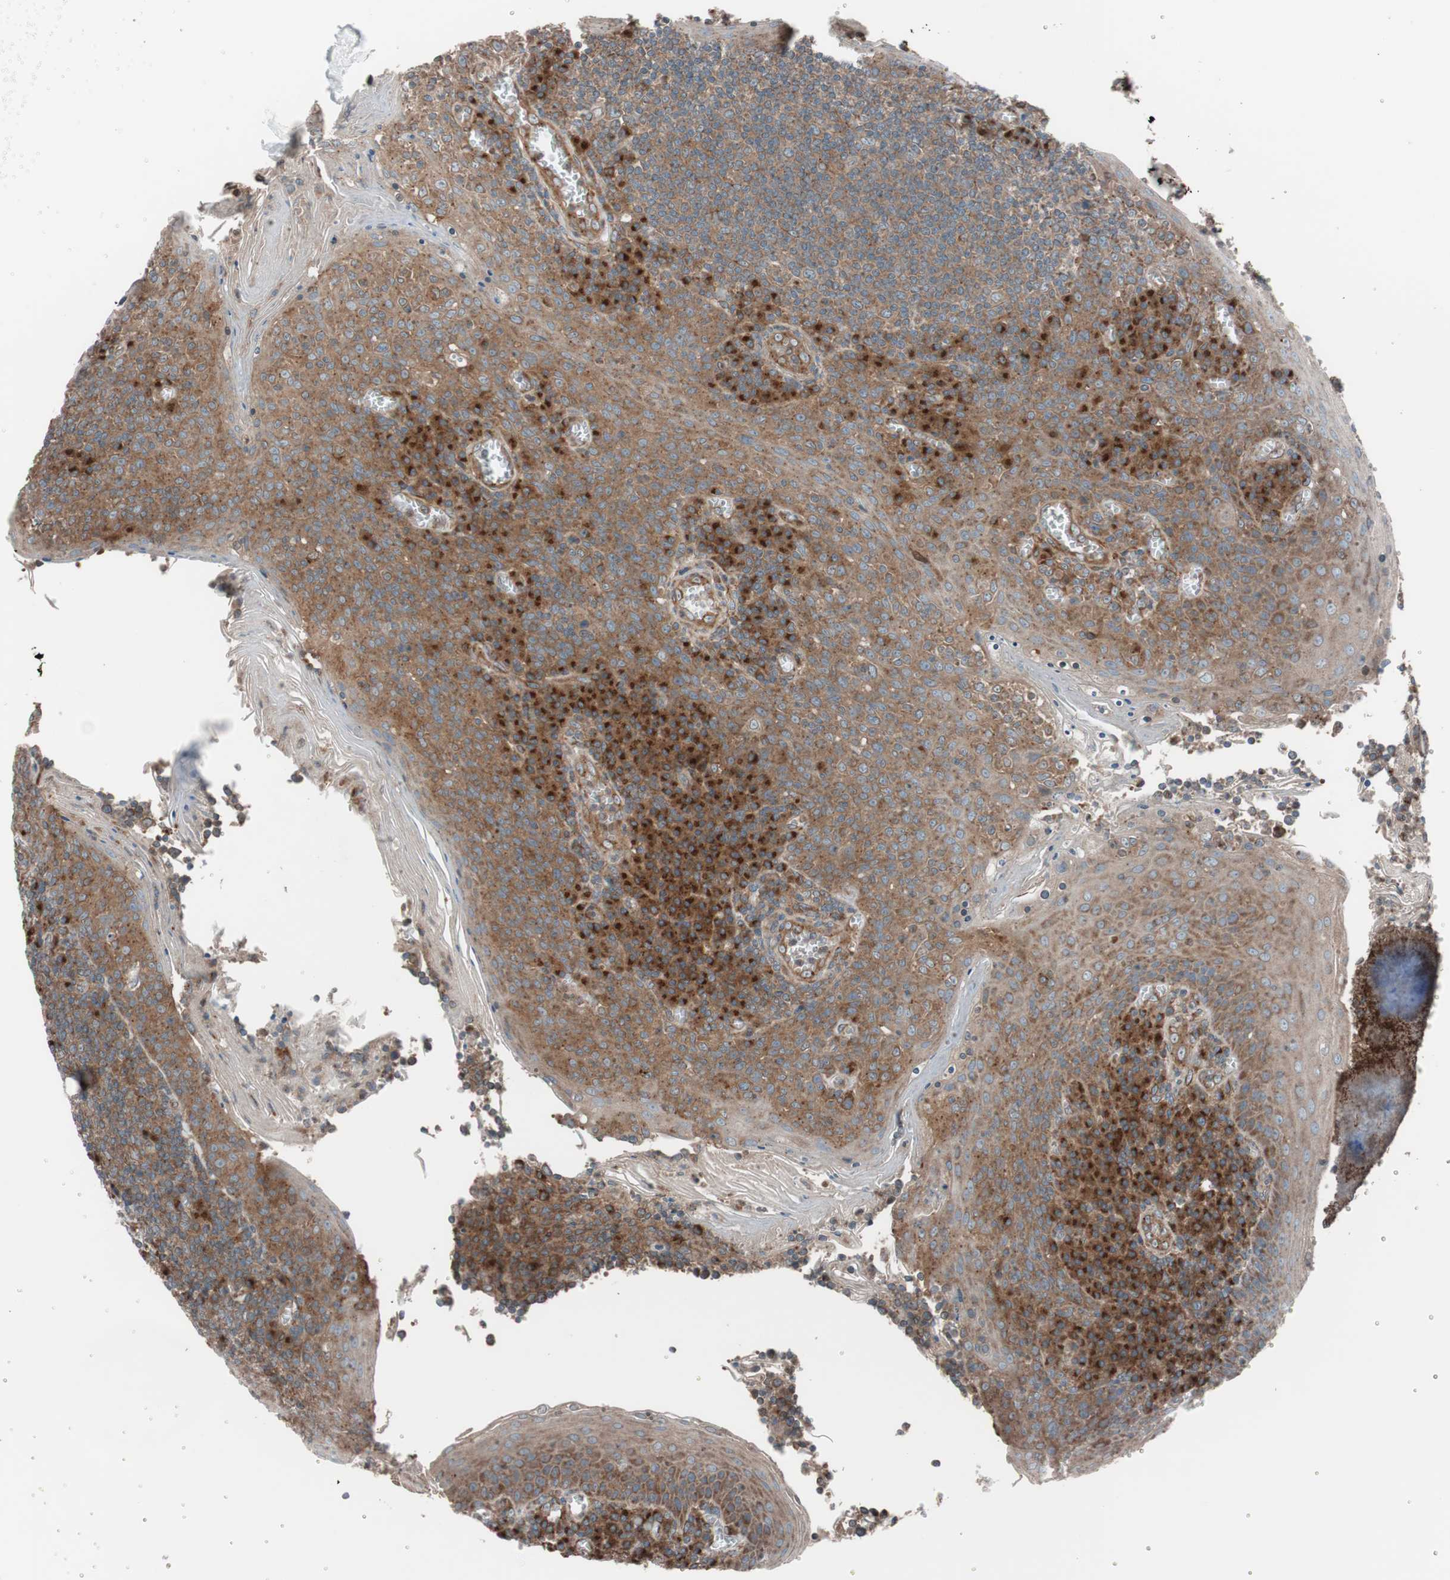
{"staining": {"intensity": "moderate", "quantity": "25%-75%", "location": "cytoplasmic/membranous"}, "tissue": "tonsil", "cell_type": "Germinal center cells", "image_type": "normal", "snomed": [{"axis": "morphology", "description": "Normal tissue, NOS"}, {"axis": "topography", "description": "Tonsil"}], "caption": "High-magnification brightfield microscopy of benign tonsil stained with DAB (3,3'-diaminobenzidine) (brown) and counterstained with hematoxylin (blue). germinal center cells exhibit moderate cytoplasmic/membranous expression is seen in about25%-75% of cells.", "gene": "SEC31A", "patient": {"sex": "male", "age": 31}}